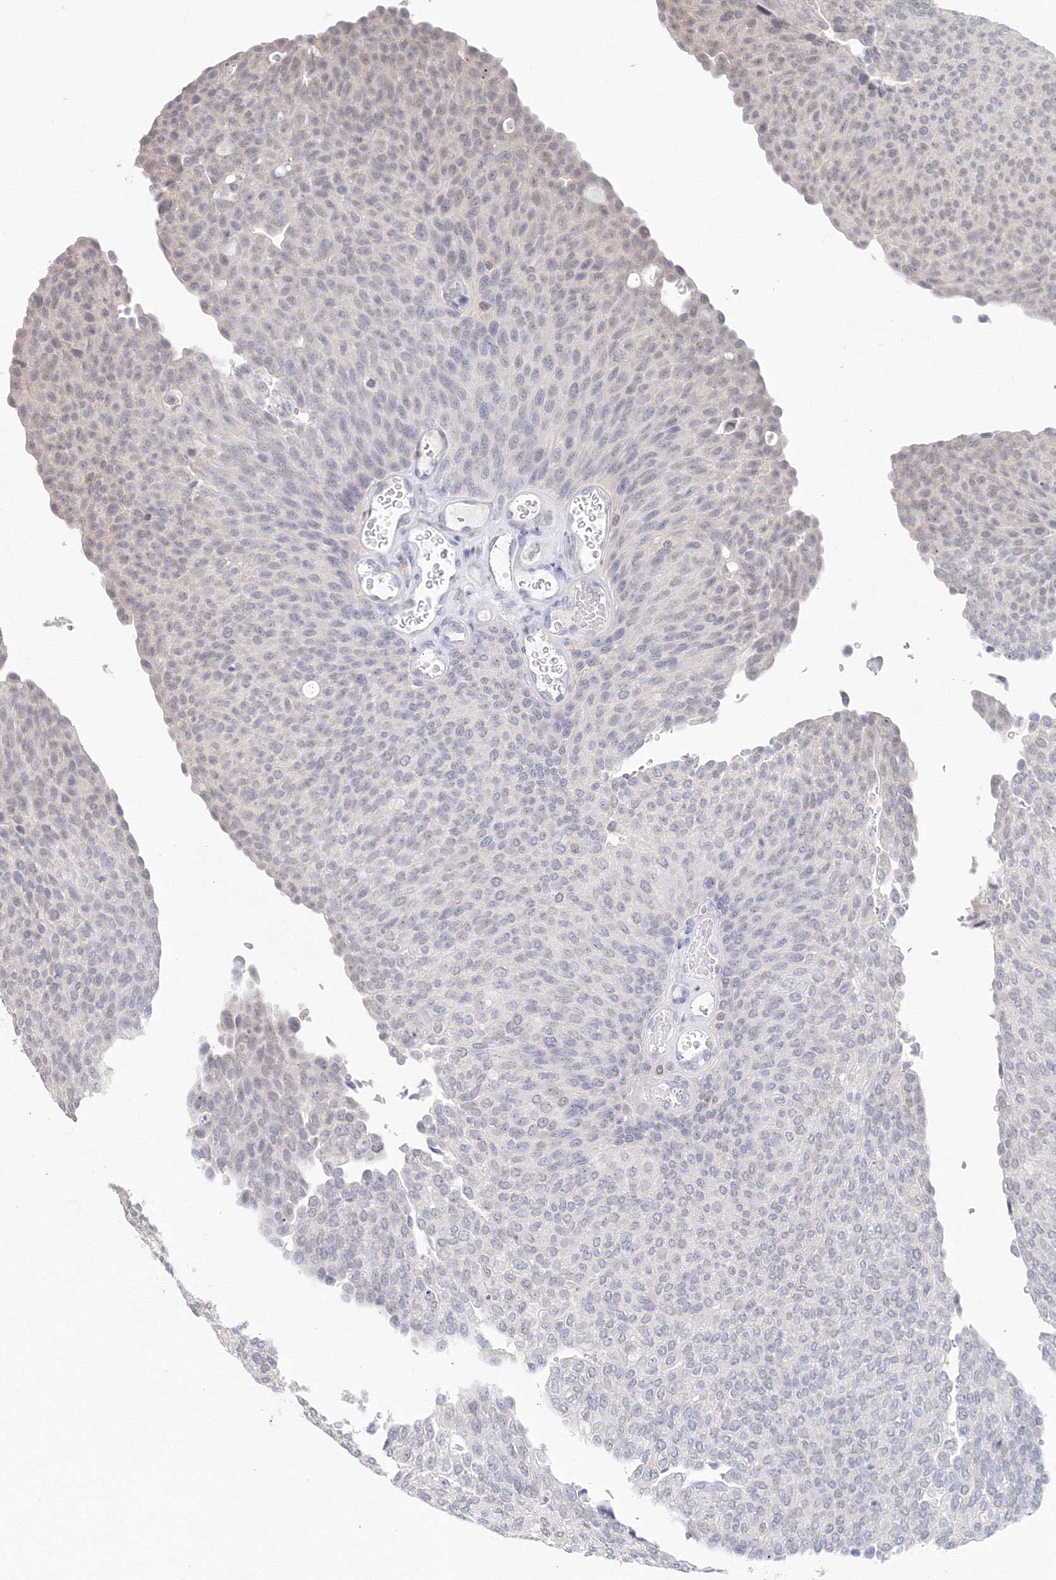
{"staining": {"intensity": "negative", "quantity": "none", "location": "none"}, "tissue": "urothelial cancer", "cell_type": "Tumor cells", "image_type": "cancer", "snomed": [{"axis": "morphology", "description": "Urothelial carcinoma, Low grade"}, {"axis": "topography", "description": "Urinary bladder"}], "caption": "Tumor cells are negative for brown protein staining in urothelial cancer.", "gene": "SLC7A7", "patient": {"sex": "female", "age": 79}}